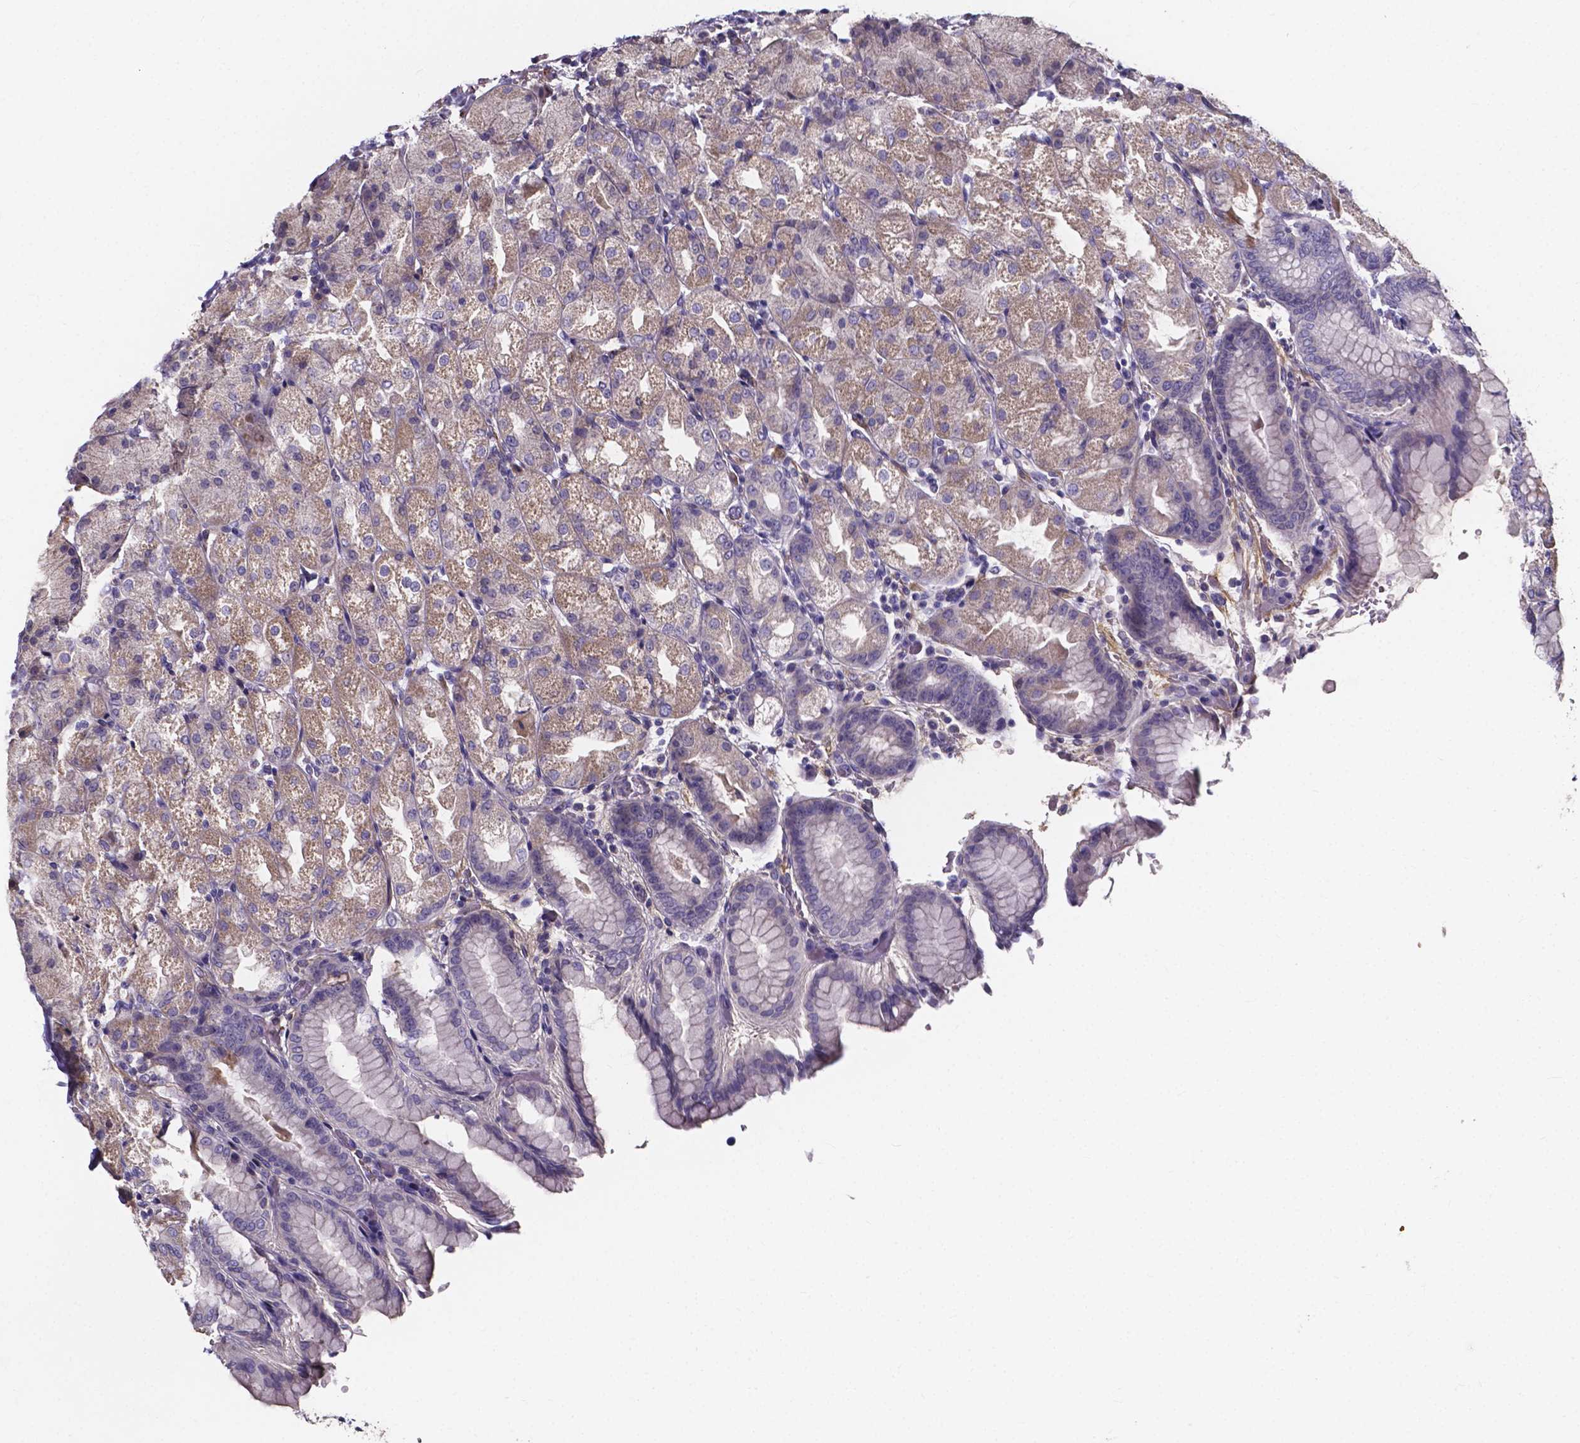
{"staining": {"intensity": "weak", "quantity": "25%-75%", "location": "cytoplasmic/membranous"}, "tissue": "stomach", "cell_type": "Glandular cells", "image_type": "normal", "snomed": [{"axis": "morphology", "description": "Normal tissue, NOS"}, {"axis": "topography", "description": "Stomach, upper"}, {"axis": "topography", "description": "Stomach"}, {"axis": "topography", "description": "Stomach, lower"}], "caption": "The micrograph displays staining of normal stomach, revealing weak cytoplasmic/membranous protein positivity (brown color) within glandular cells. Immunohistochemistry stains the protein in brown and the nuclei are stained blue.", "gene": "SPOCD1", "patient": {"sex": "male", "age": 62}}